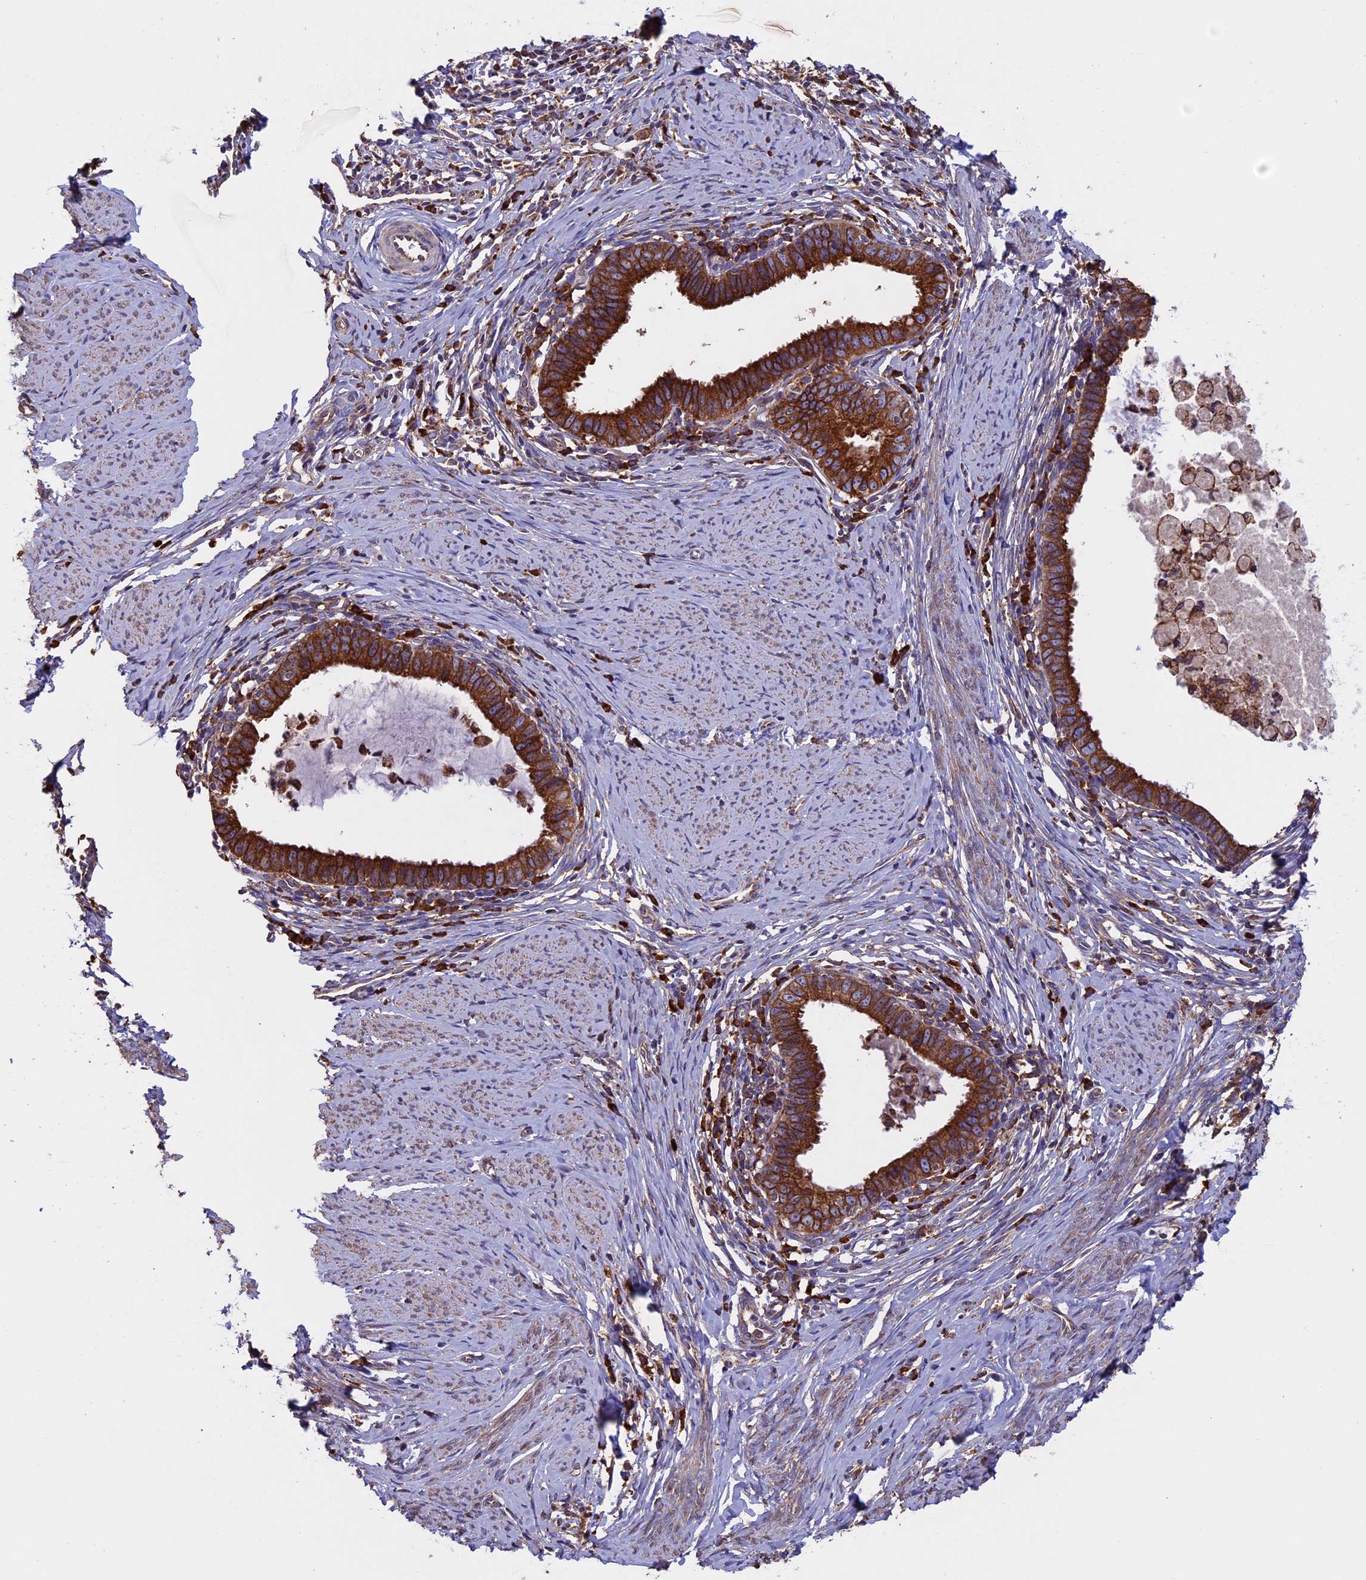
{"staining": {"intensity": "strong", "quantity": ">75%", "location": "cytoplasmic/membranous"}, "tissue": "cervical cancer", "cell_type": "Tumor cells", "image_type": "cancer", "snomed": [{"axis": "morphology", "description": "Adenocarcinoma, NOS"}, {"axis": "topography", "description": "Cervix"}], "caption": "Tumor cells demonstrate strong cytoplasmic/membranous positivity in about >75% of cells in cervical cancer.", "gene": "BTBD3", "patient": {"sex": "female", "age": 36}}